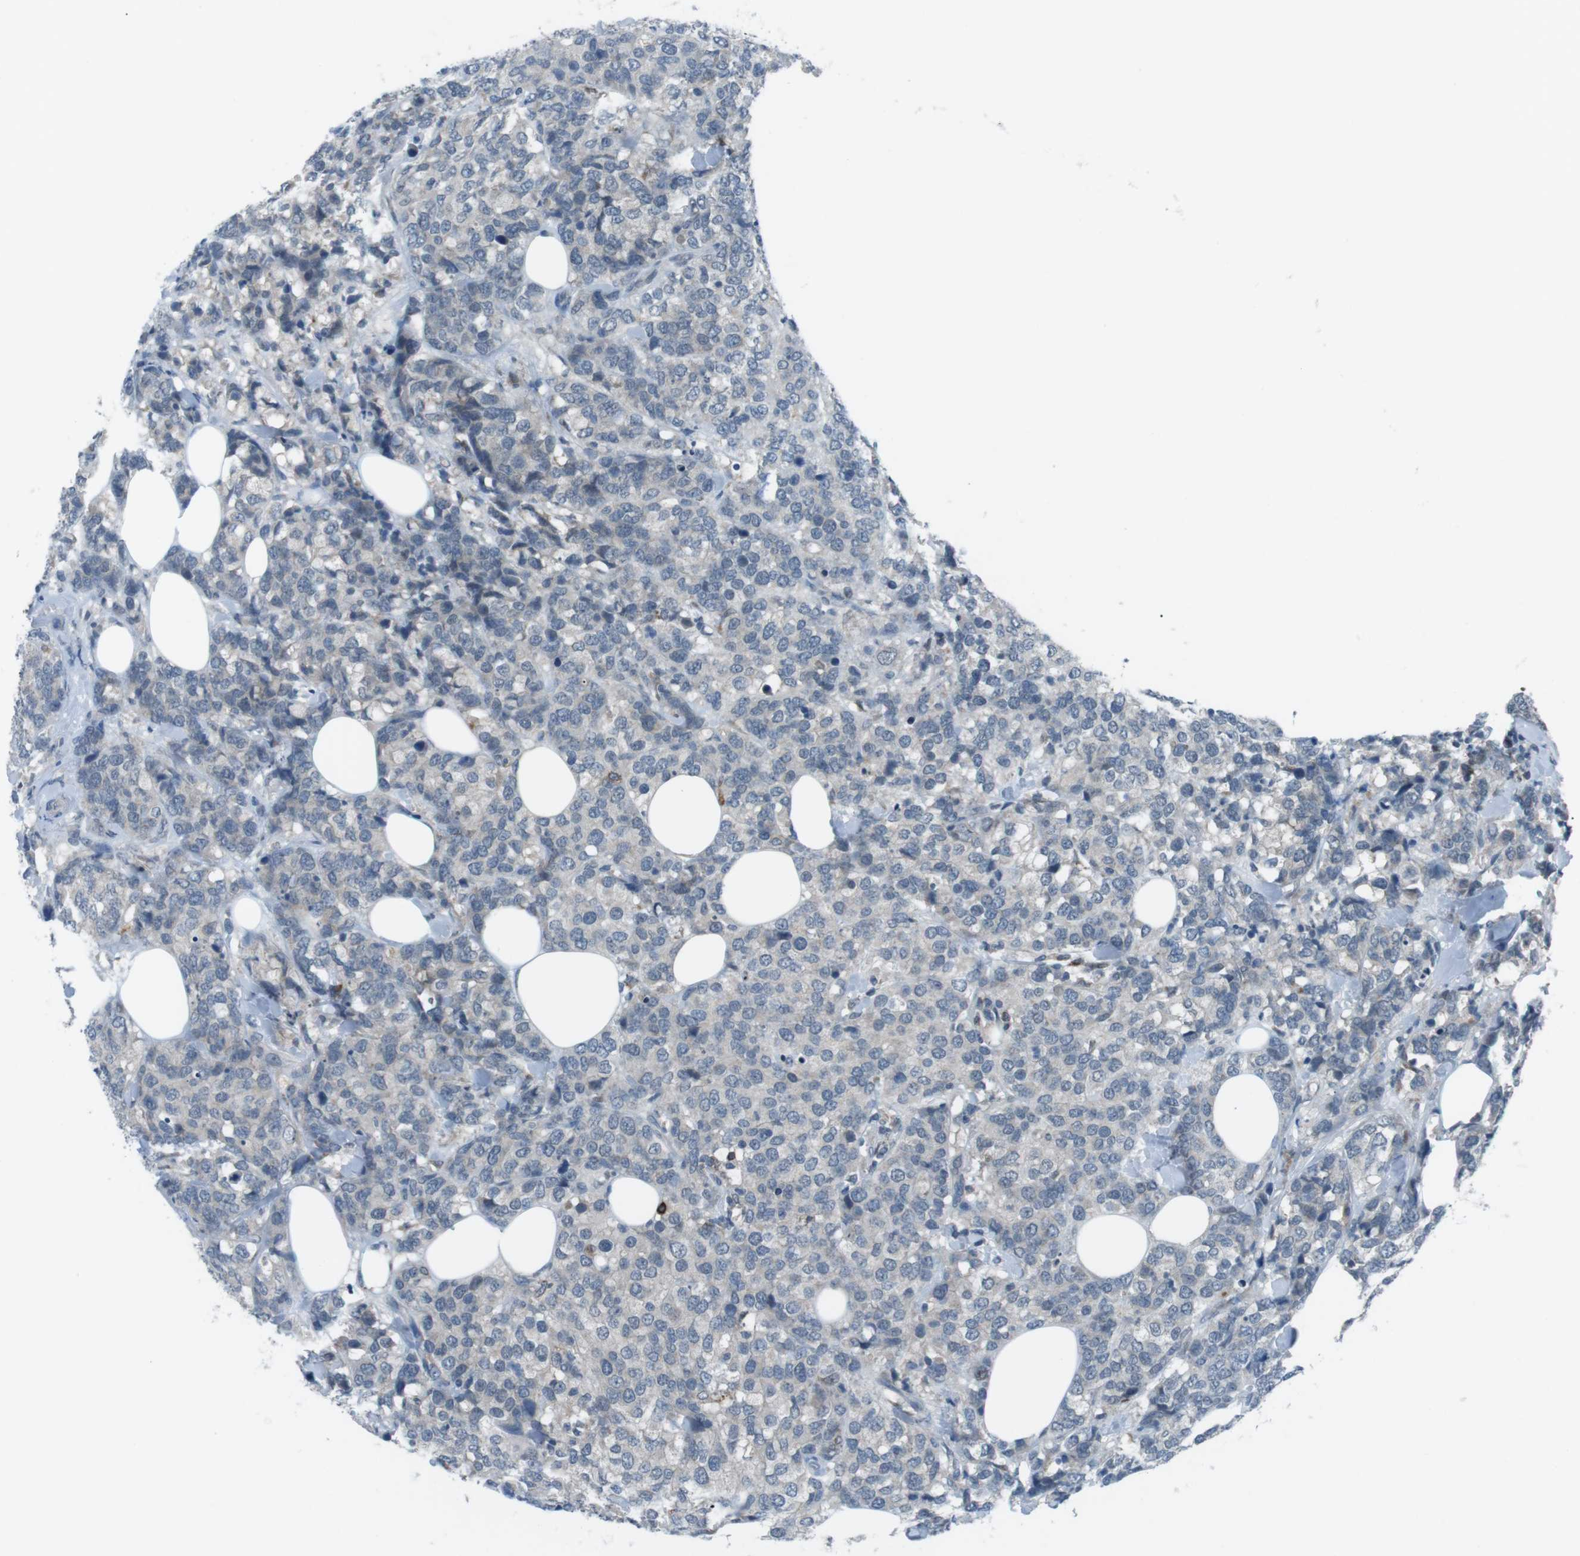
{"staining": {"intensity": "negative", "quantity": "none", "location": "none"}, "tissue": "breast cancer", "cell_type": "Tumor cells", "image_type": "cancer", "snomed": [{"axis": "morphology", "description": "Lobular carcinoma"}, {"axis": "topography", "description": "Breast"}], "caption": "Tumor cells are negative for brown protein staining in breast lobular carcinoma.", "gene": "FCRLA", "patient": {"sex": "female", "age": 59}}